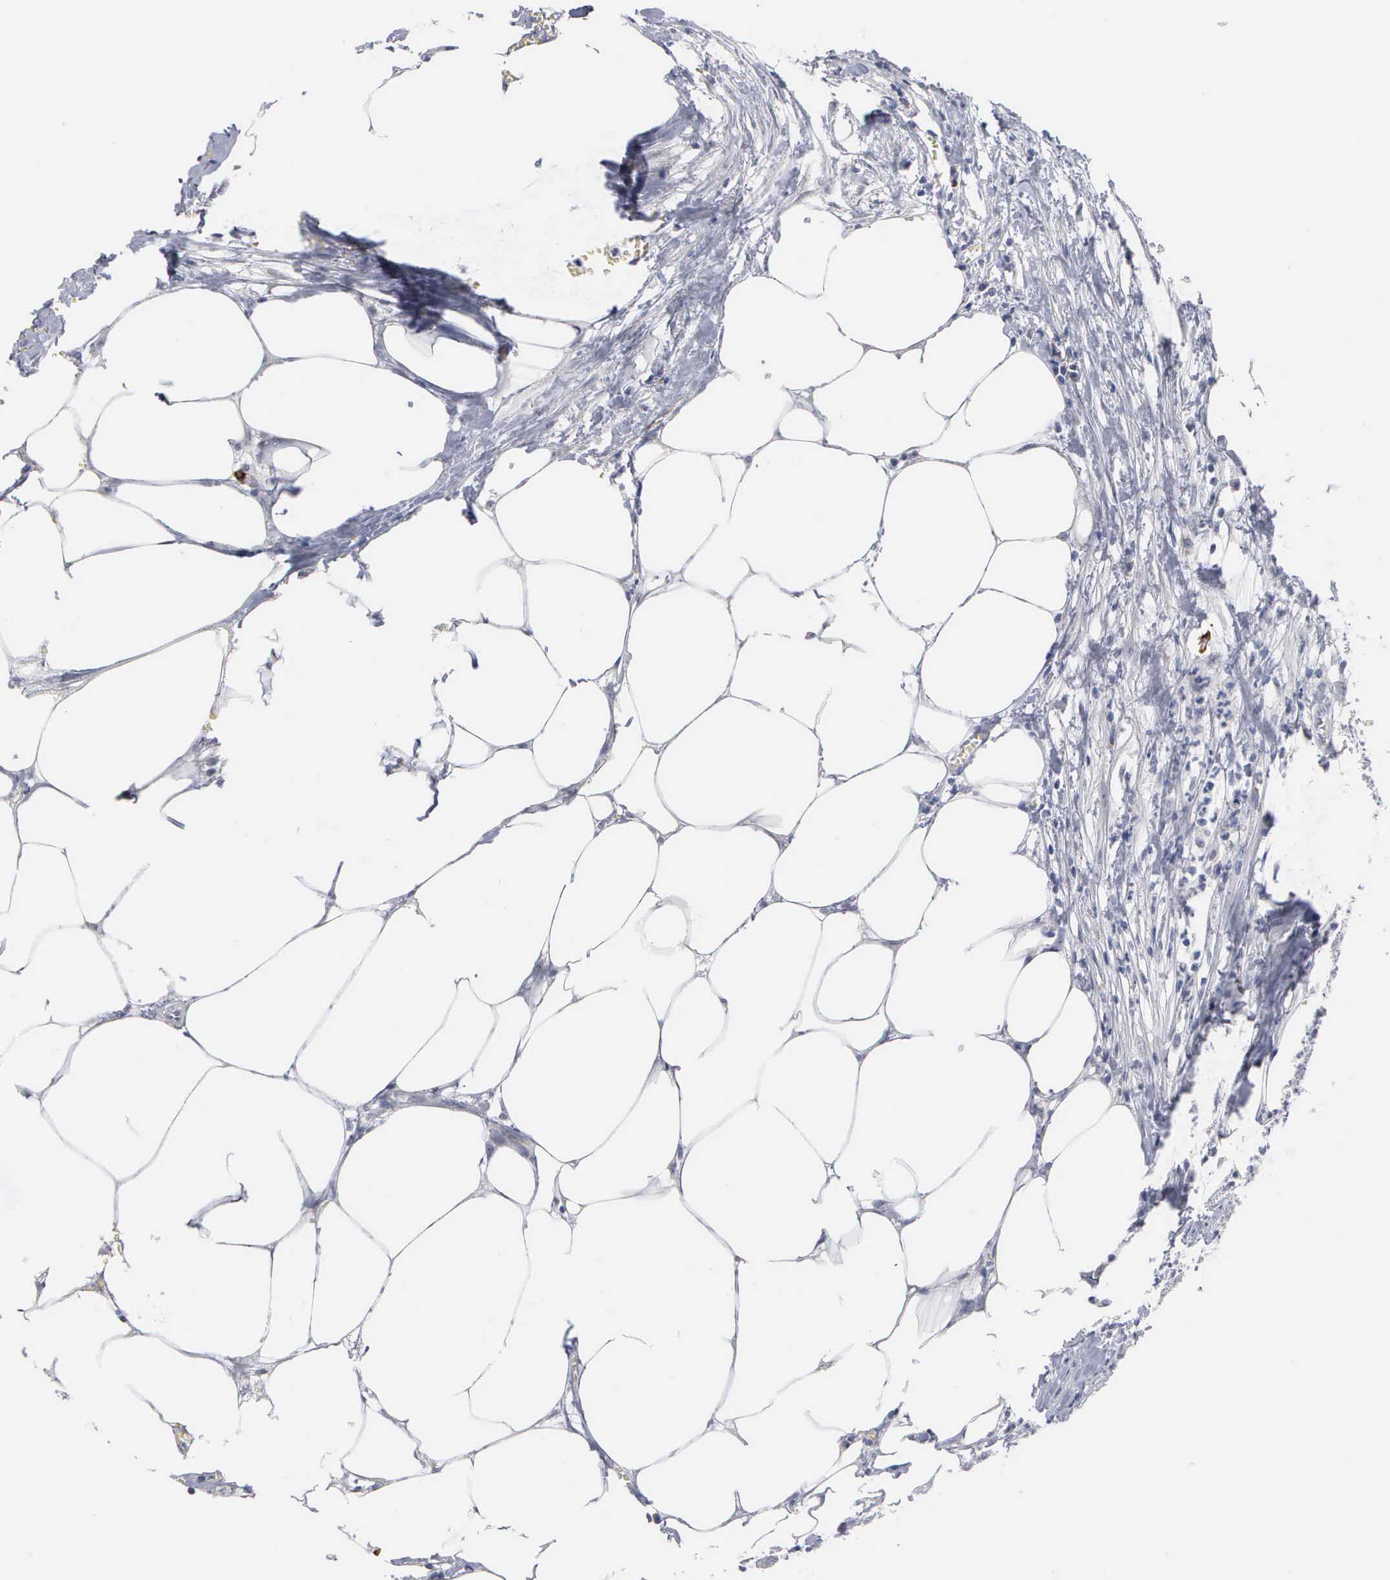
{"staining": {"intensity": "negative", "quantity": "none", "location": "none"}, "tissue": "colorectal cancer", "cell_type": "Tumor cells", "image_type": "cancer", "snomed": [{"axis": "morphology", "description": "Adenocarcinoma, NOS"}, {"axis": "topography", "description": "Colon"}], "caption": "High power microscopy image of an immunohistochemistry micrograph of colorectal cancer (adenocarcinoma), revealing no significant expression in tumor cells. (DAB immunohistochemistry, high magnification).", "gene": "ASPHD2", "patient": {"sex": "male", "age": 55}}